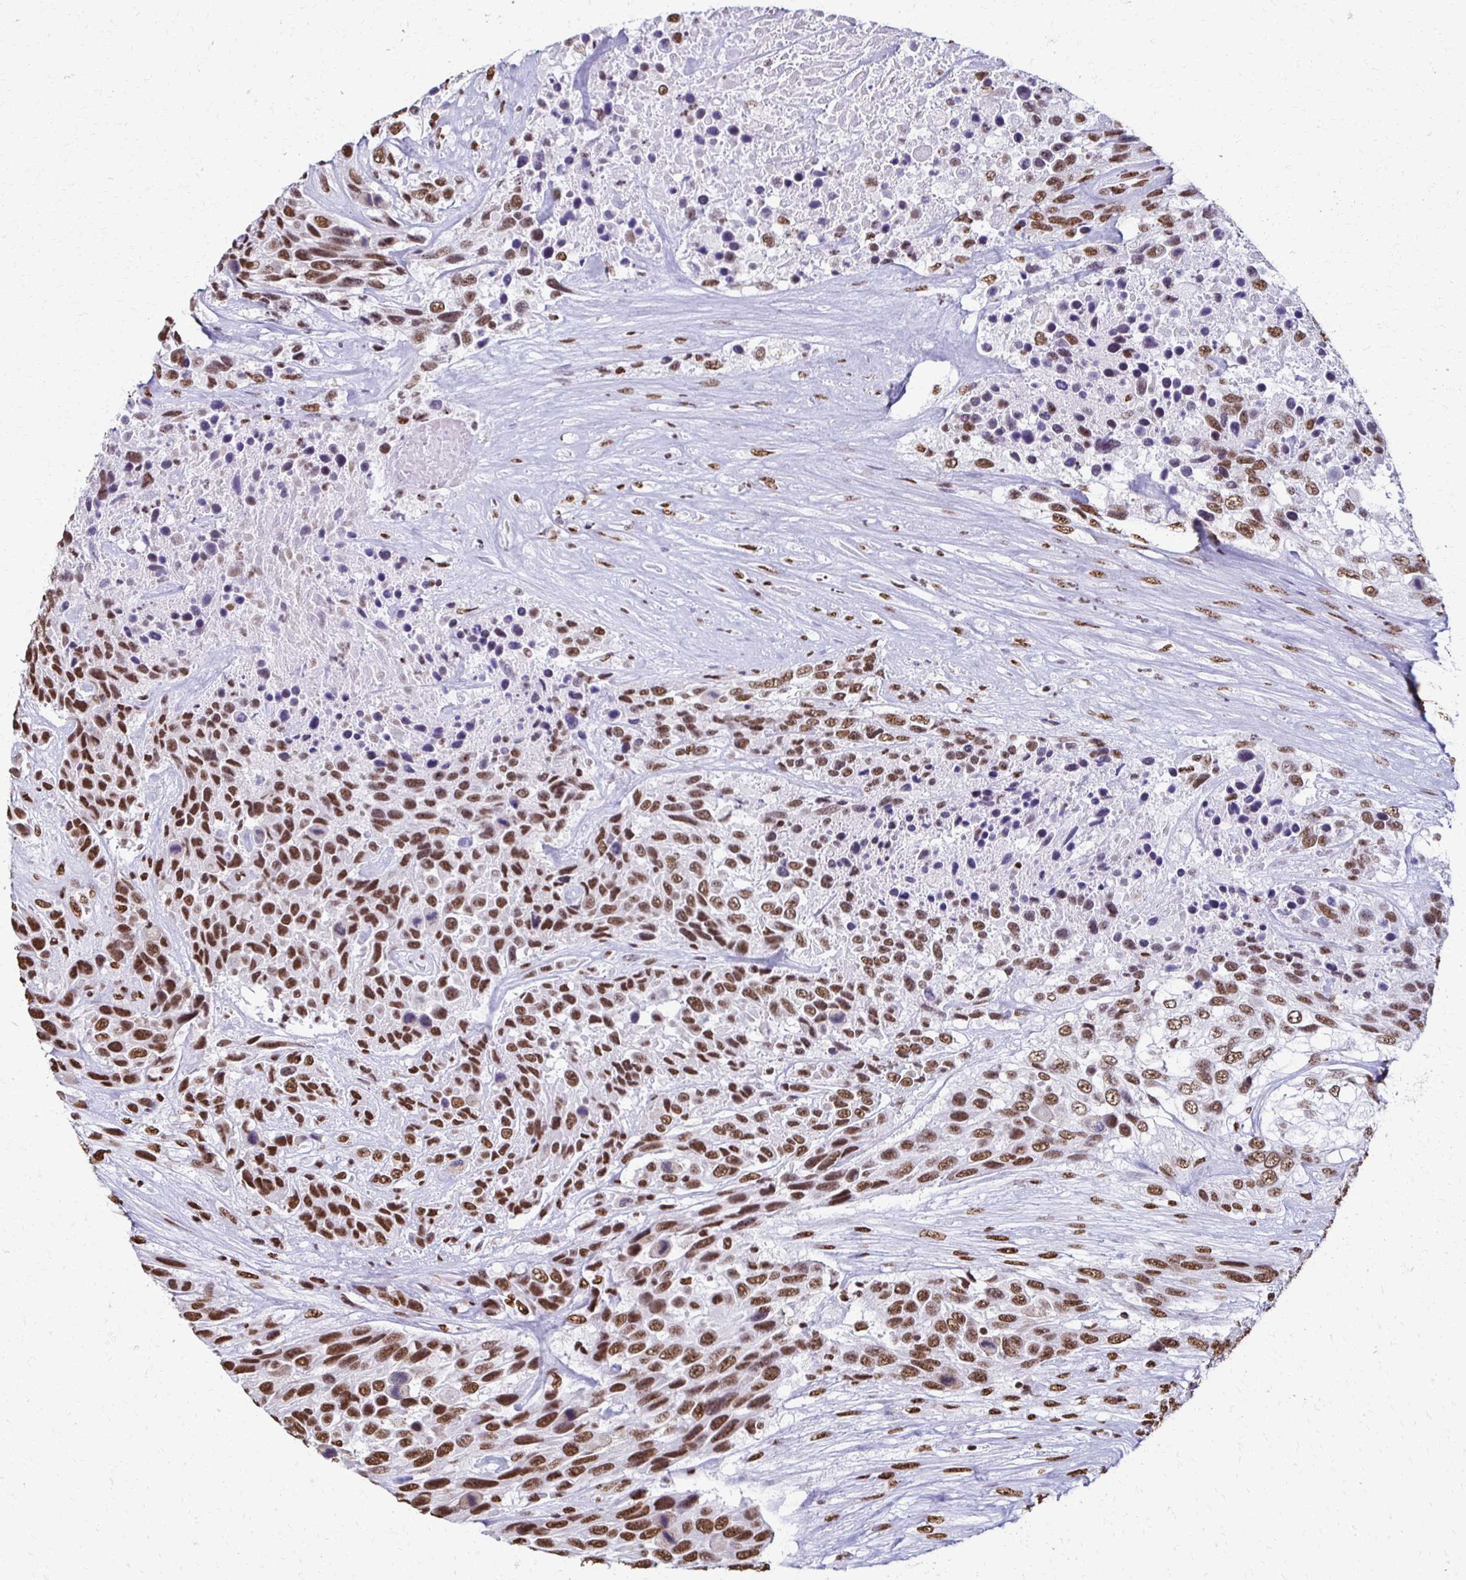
{"staining": {"intensity": "moderate", "quantity": ">75%", "location": "nuclear"}, "tissue": "urothelial cancer", "cell_type": "Tumor cells", "image_type": "cancer", "snomed": [{"axis": "morphology", "description": "Urothelial carcinoma, High grade"}, {"axis": "topography", "description": "Urinary bladder"}], "caption": "Human urothelial cancer stained for a protein (brown) shows moderate nuclear positive positivity in about >75% of tumor cells.", "gene": "NONO", "patient": {"sex": "female", "age": 70}}